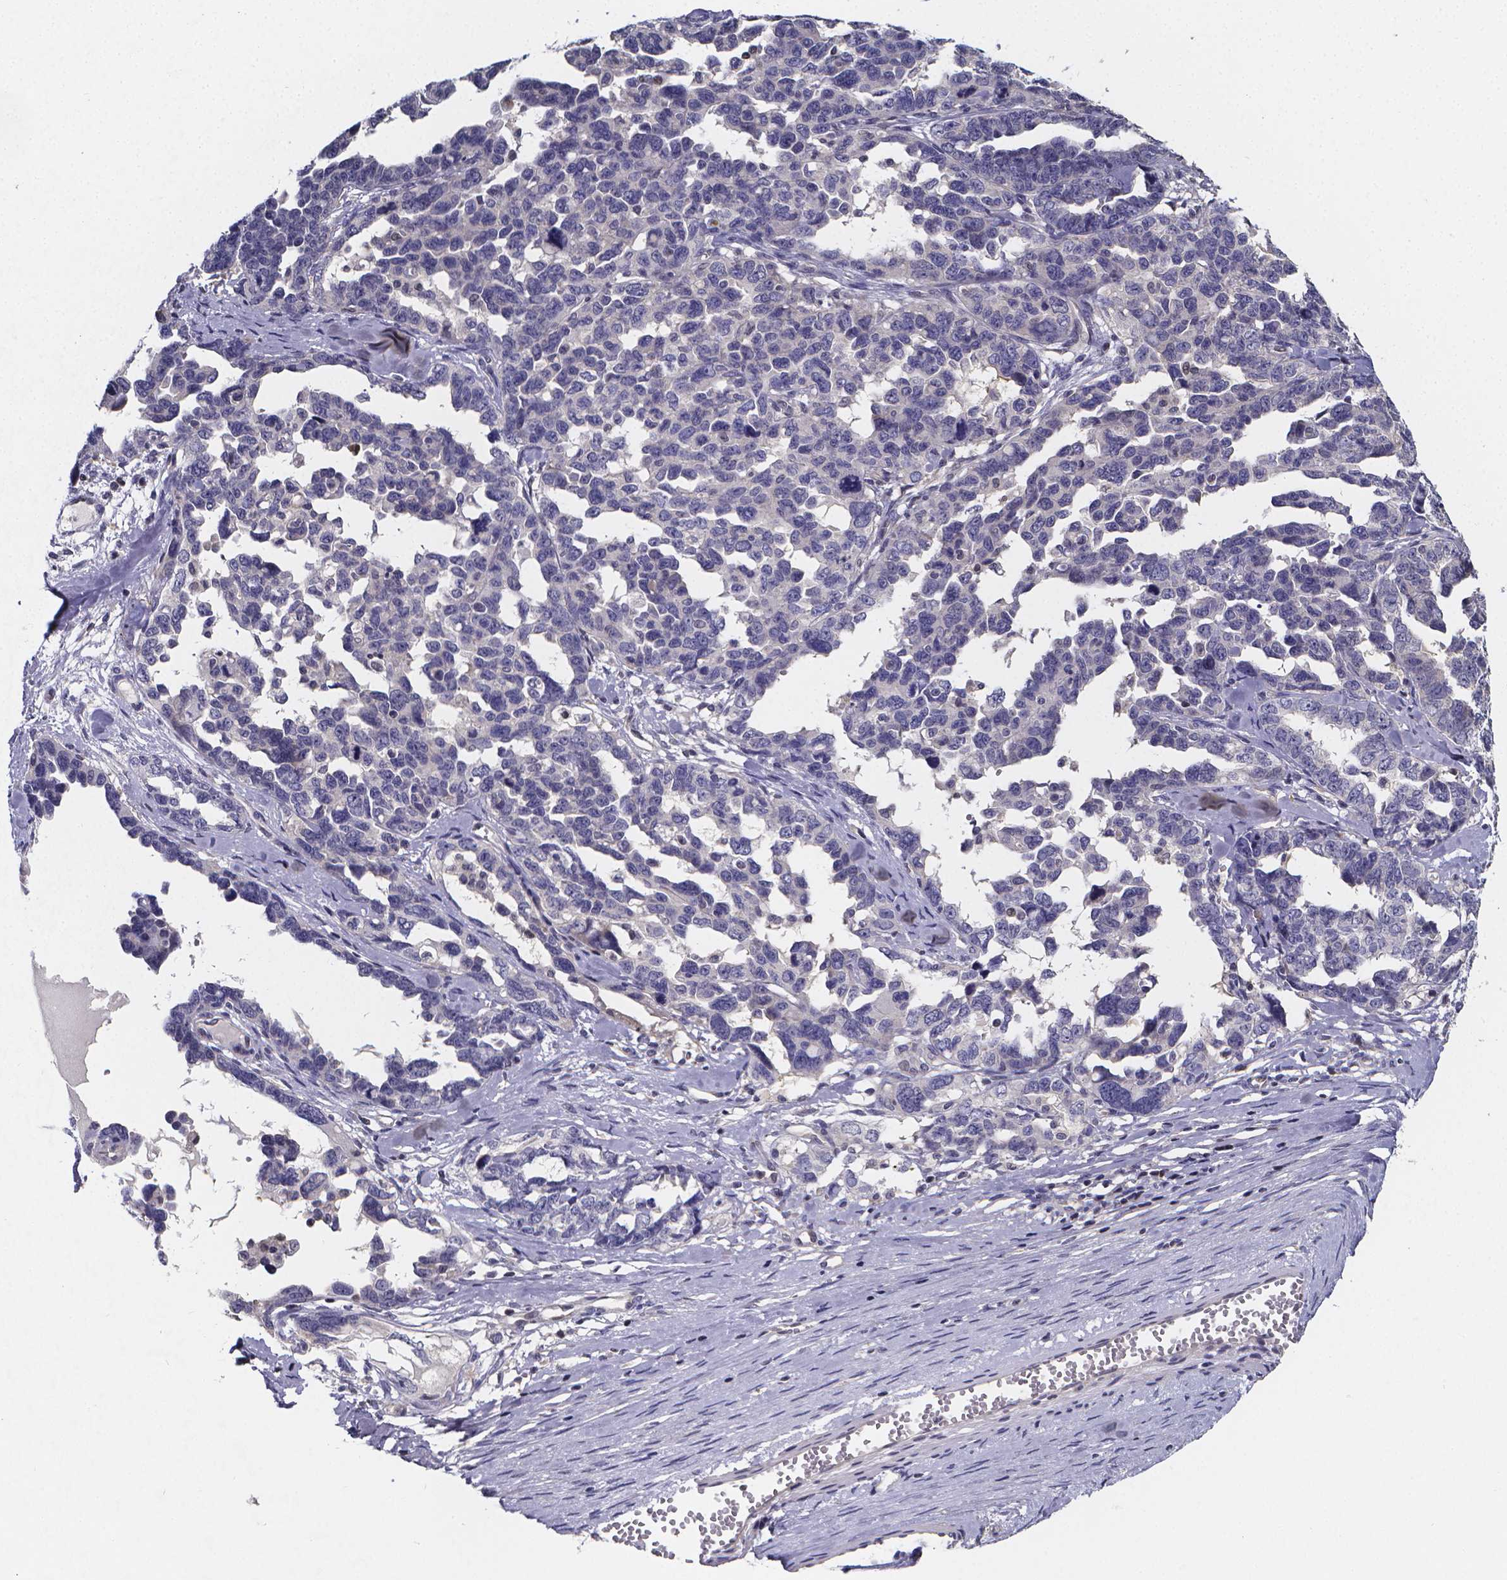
{"staining": {"intensity": "negative", "quantity": "none", "location": "none"}, "tissue": "ovarian cancer", "cell_type": "Tumor cells", "image_type": "cancer", "snomed": [{"axis": "morphology", "description": "Cystadenocarcinoma, serous, NOS"}, {"axis": "topography", "description": "Ovary"}], "caption": "Tumor cells are negative for brown protein staining in serous cystadenocarcinoma (ovarian). (DAB (3,3'-diaminobenzidine) immunohistochemistry (IHC) visualized using brightfield microscopy, high magnification).", "gene": "PAH", "patient": {"sex": "female", "age": 69}}